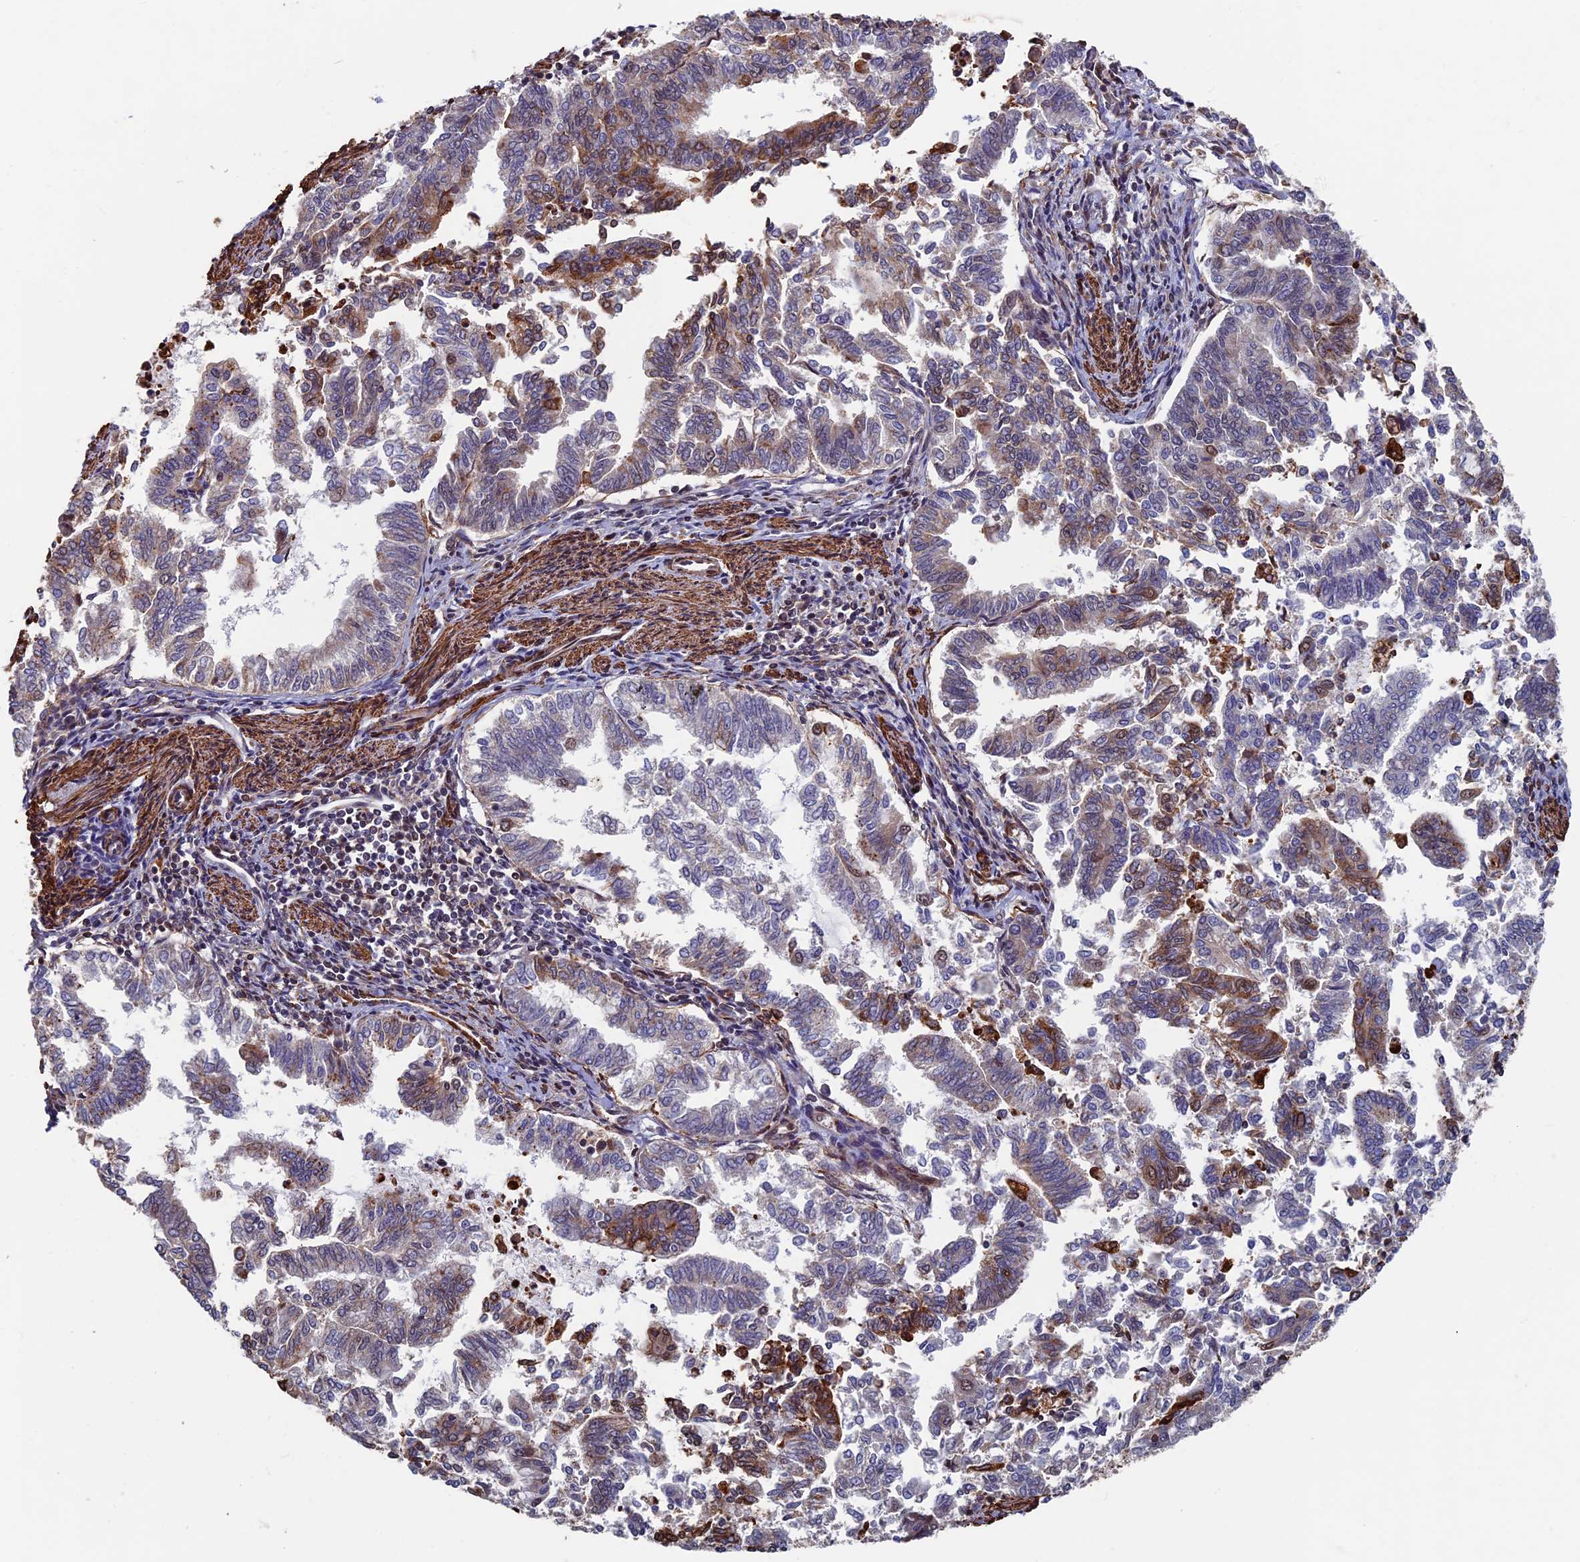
{"staining": {"intensity": "moderate", "quantity": "<25%", "location": "cytoplasmic/membranous"}, "tissue": "endometrial cancer", "cell_type": "Tumor cells", "image_type": "cancer", "snomed": [{"axis": "morphology", "description": "Adenocarcinoma, NOS"}, {"axis": "topography", "description": "Endometrium"}], "caption": "Approximately <25% of tumor cells in human endometrial cancer (adenocarcinoma) demonstrate moderate cytoplasmic/membranous protein staining as visualized by brown immunohistochemical staining.", "gene": "CTDP1", "patient": {"sex": "female", "age": 79}}